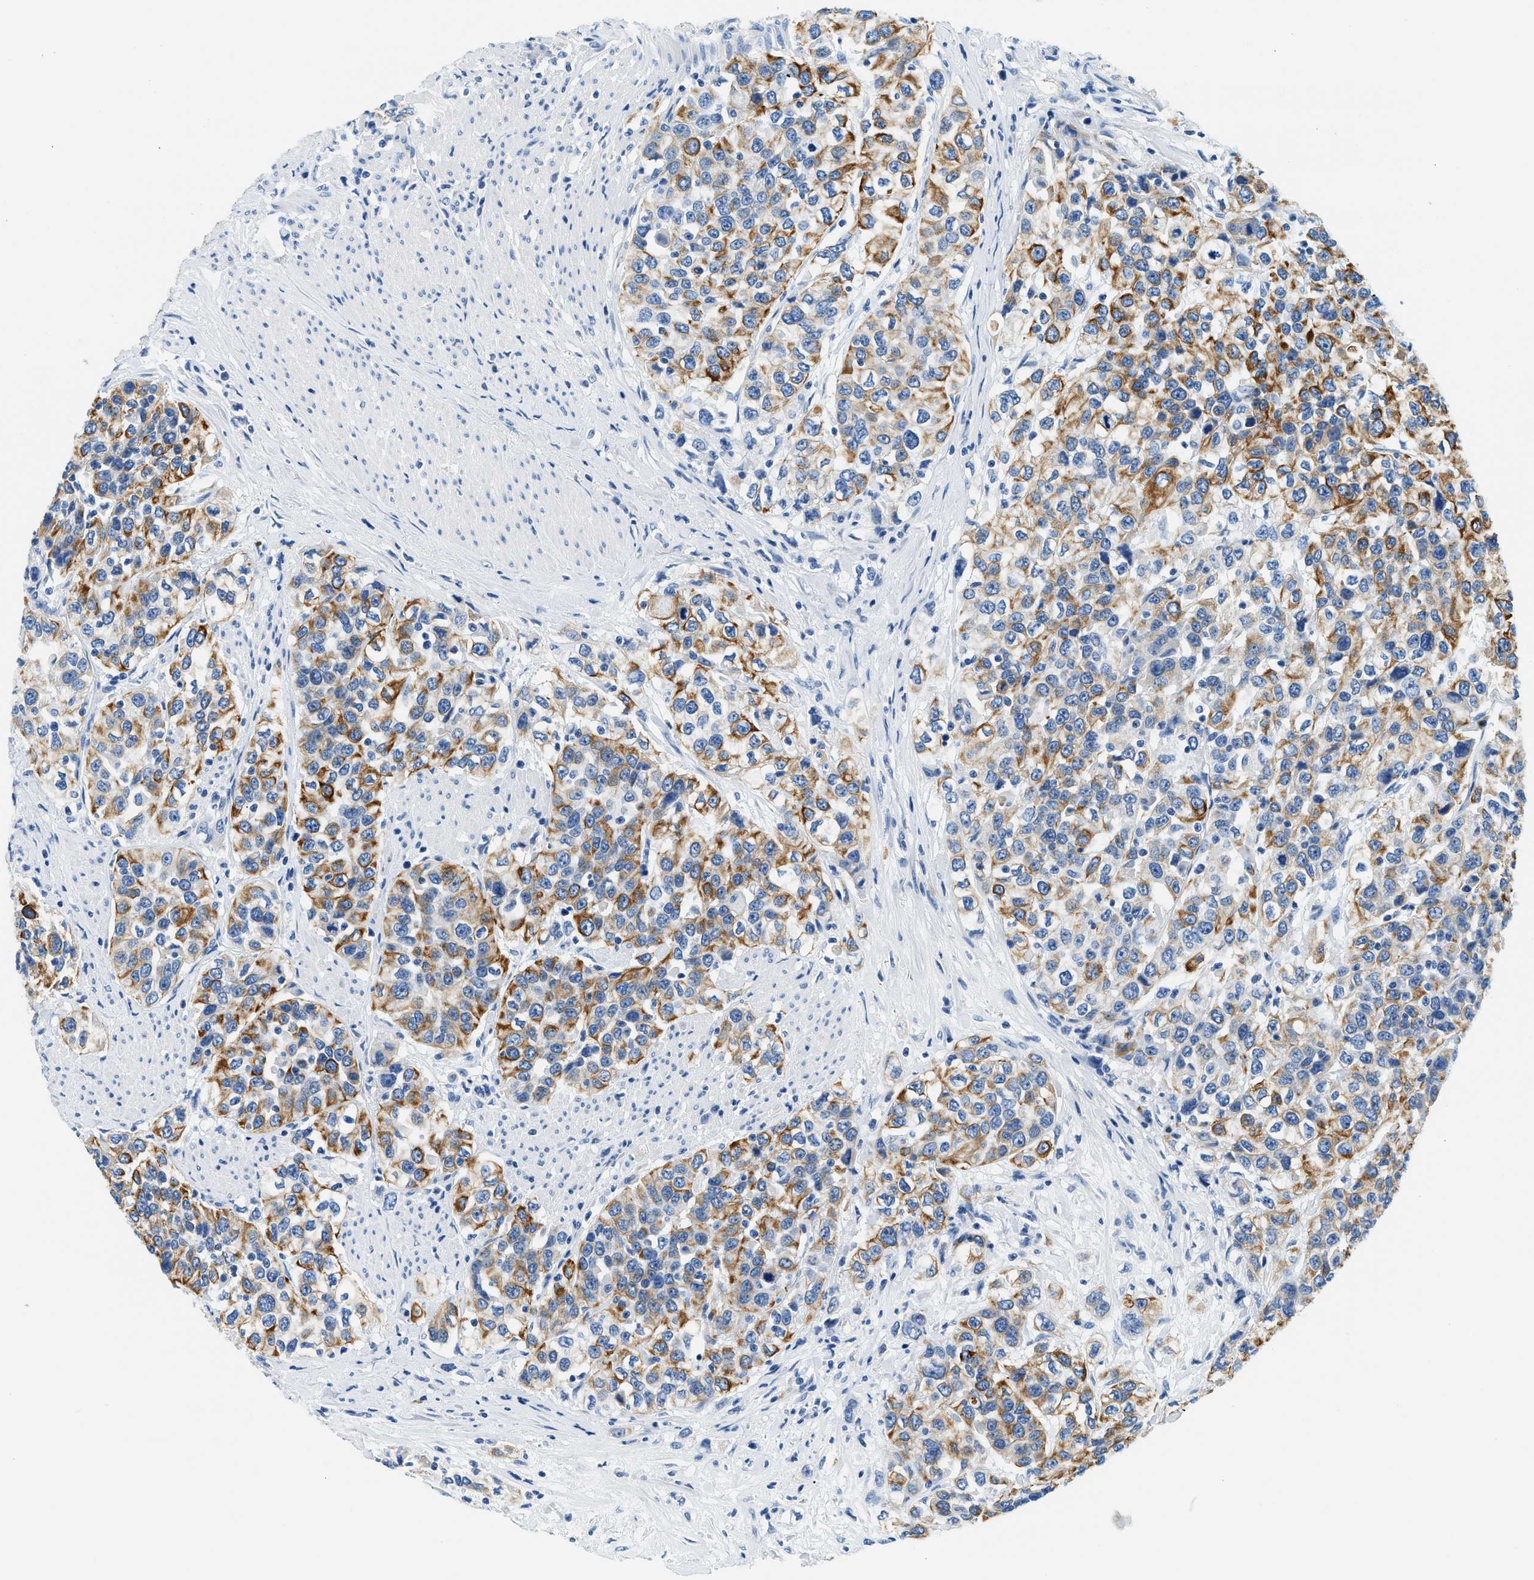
{"staining": {"intensity": "moderate", "quantity": ">75%", "location": "cytoplasmic/membranous"}, "tissue": "urothelial cancer", "cell_type": "Tumor cells", "image_type": "cancer", "snomed": [{"axis": "morphology", "description": "Urothelial carcinoma, High grade"}, {"axis": "topography", "description": "Urinary bladder"}], "caption": "Urothelial cancer stained with DAB IHC displays medium levels of moderate cytoplasmic/membranous positivity in about >75% of tumor cells.", "gene": "STXBP2", "patient": {"sex": "female", "age": 80}}